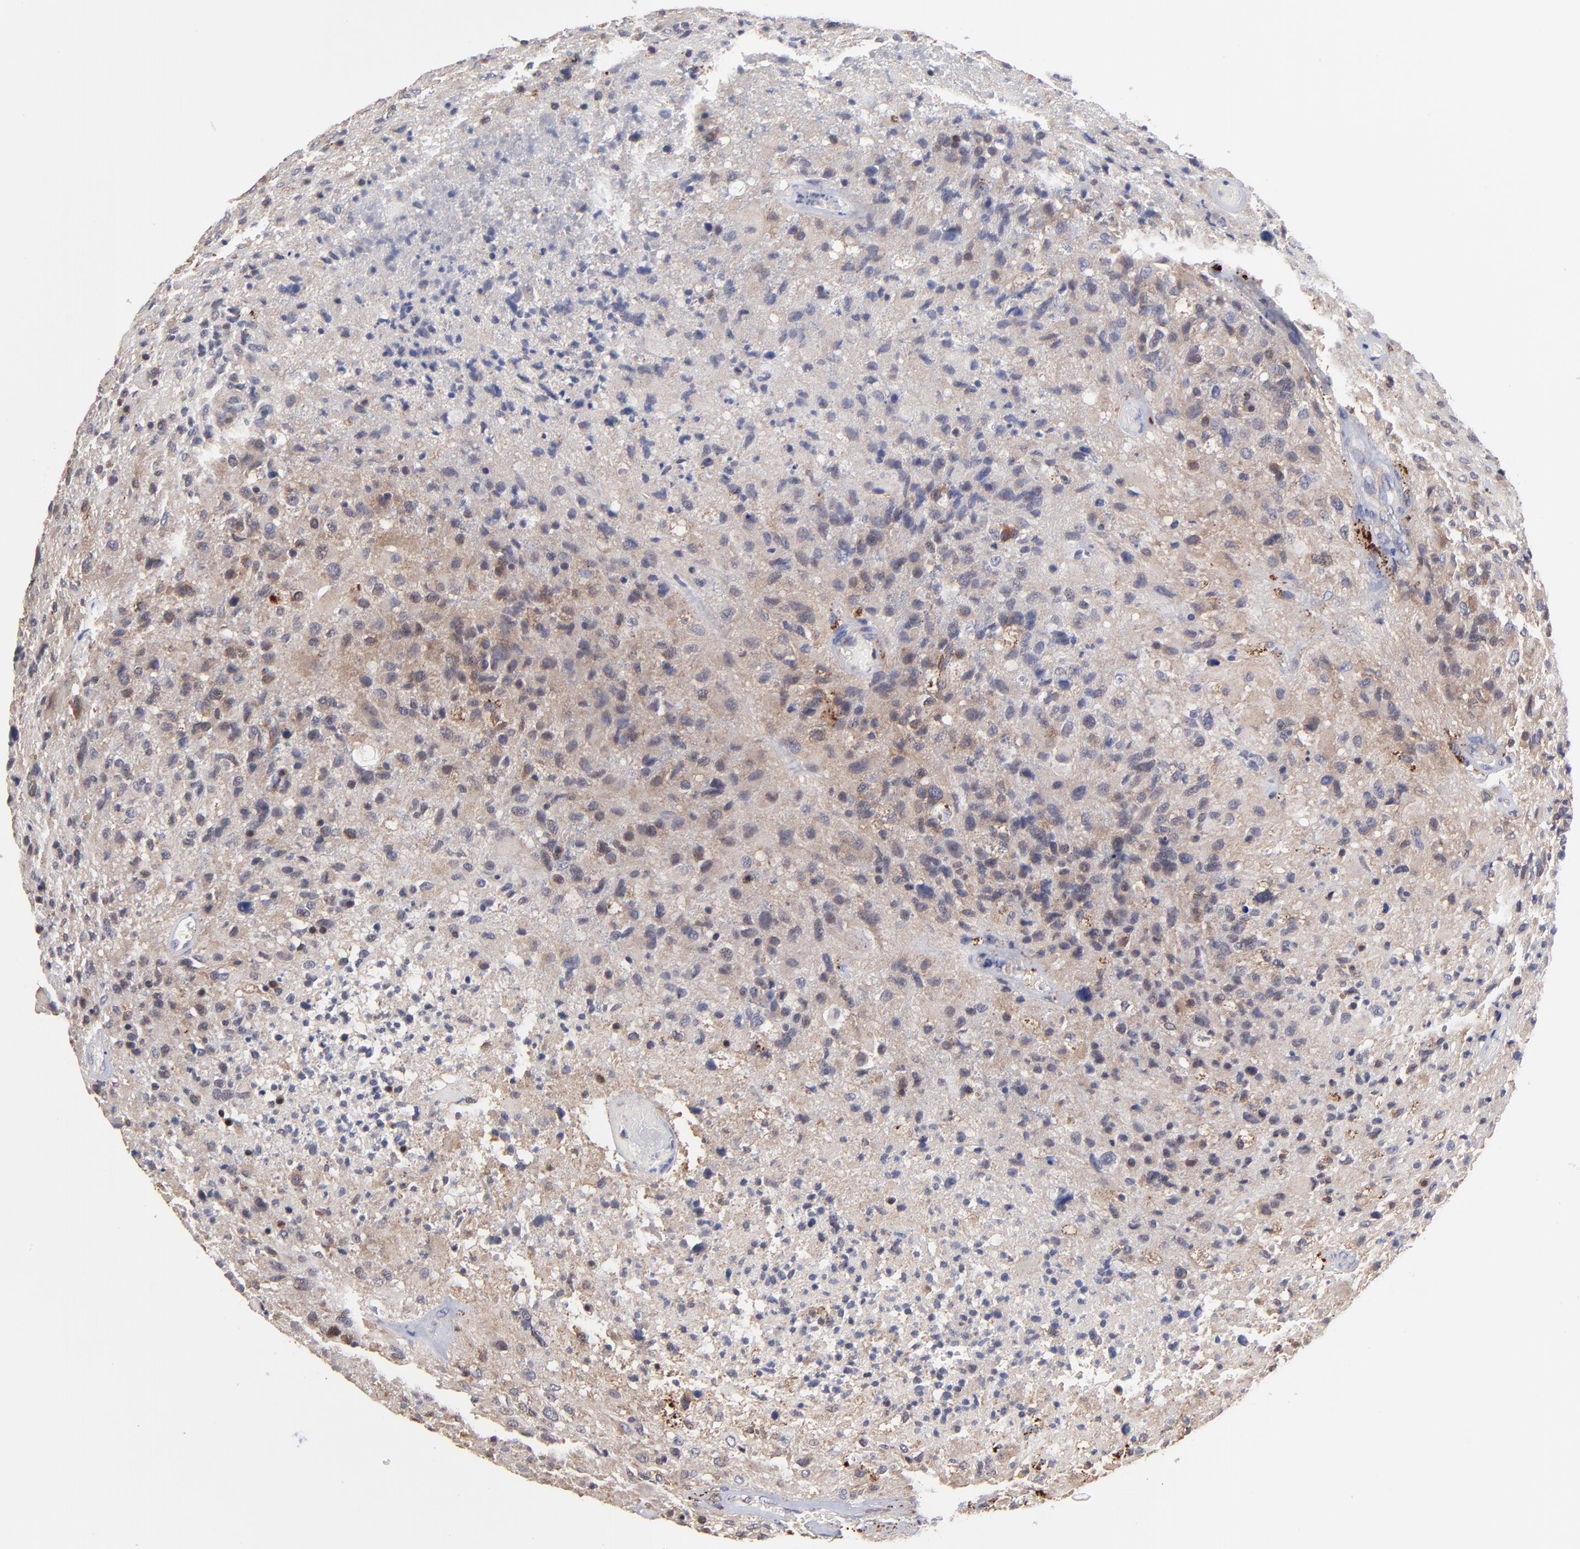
{"staining": {"intensity": "moderate", "quantity": "25%-75%", "location": "cytoplasmic/membranous"}, "tissue": "glioma", "cell_type": "Tumor cells", "image_type": "cancer", "snomed": [{"axis": "morphology", "description": "Glioma, malignant, High grade"}, {"axis": "topography", "description": "Brain"}], "caption": "A histopathology image showing moderate cytoplasmic/membranous expression in about 25%-75% of tumor cells in high-grade glioma (malignant), as visualized by brown immunohistochemical staining.", "gene": "PDE4B", "patient": {"sex": "male", "age": 69}}